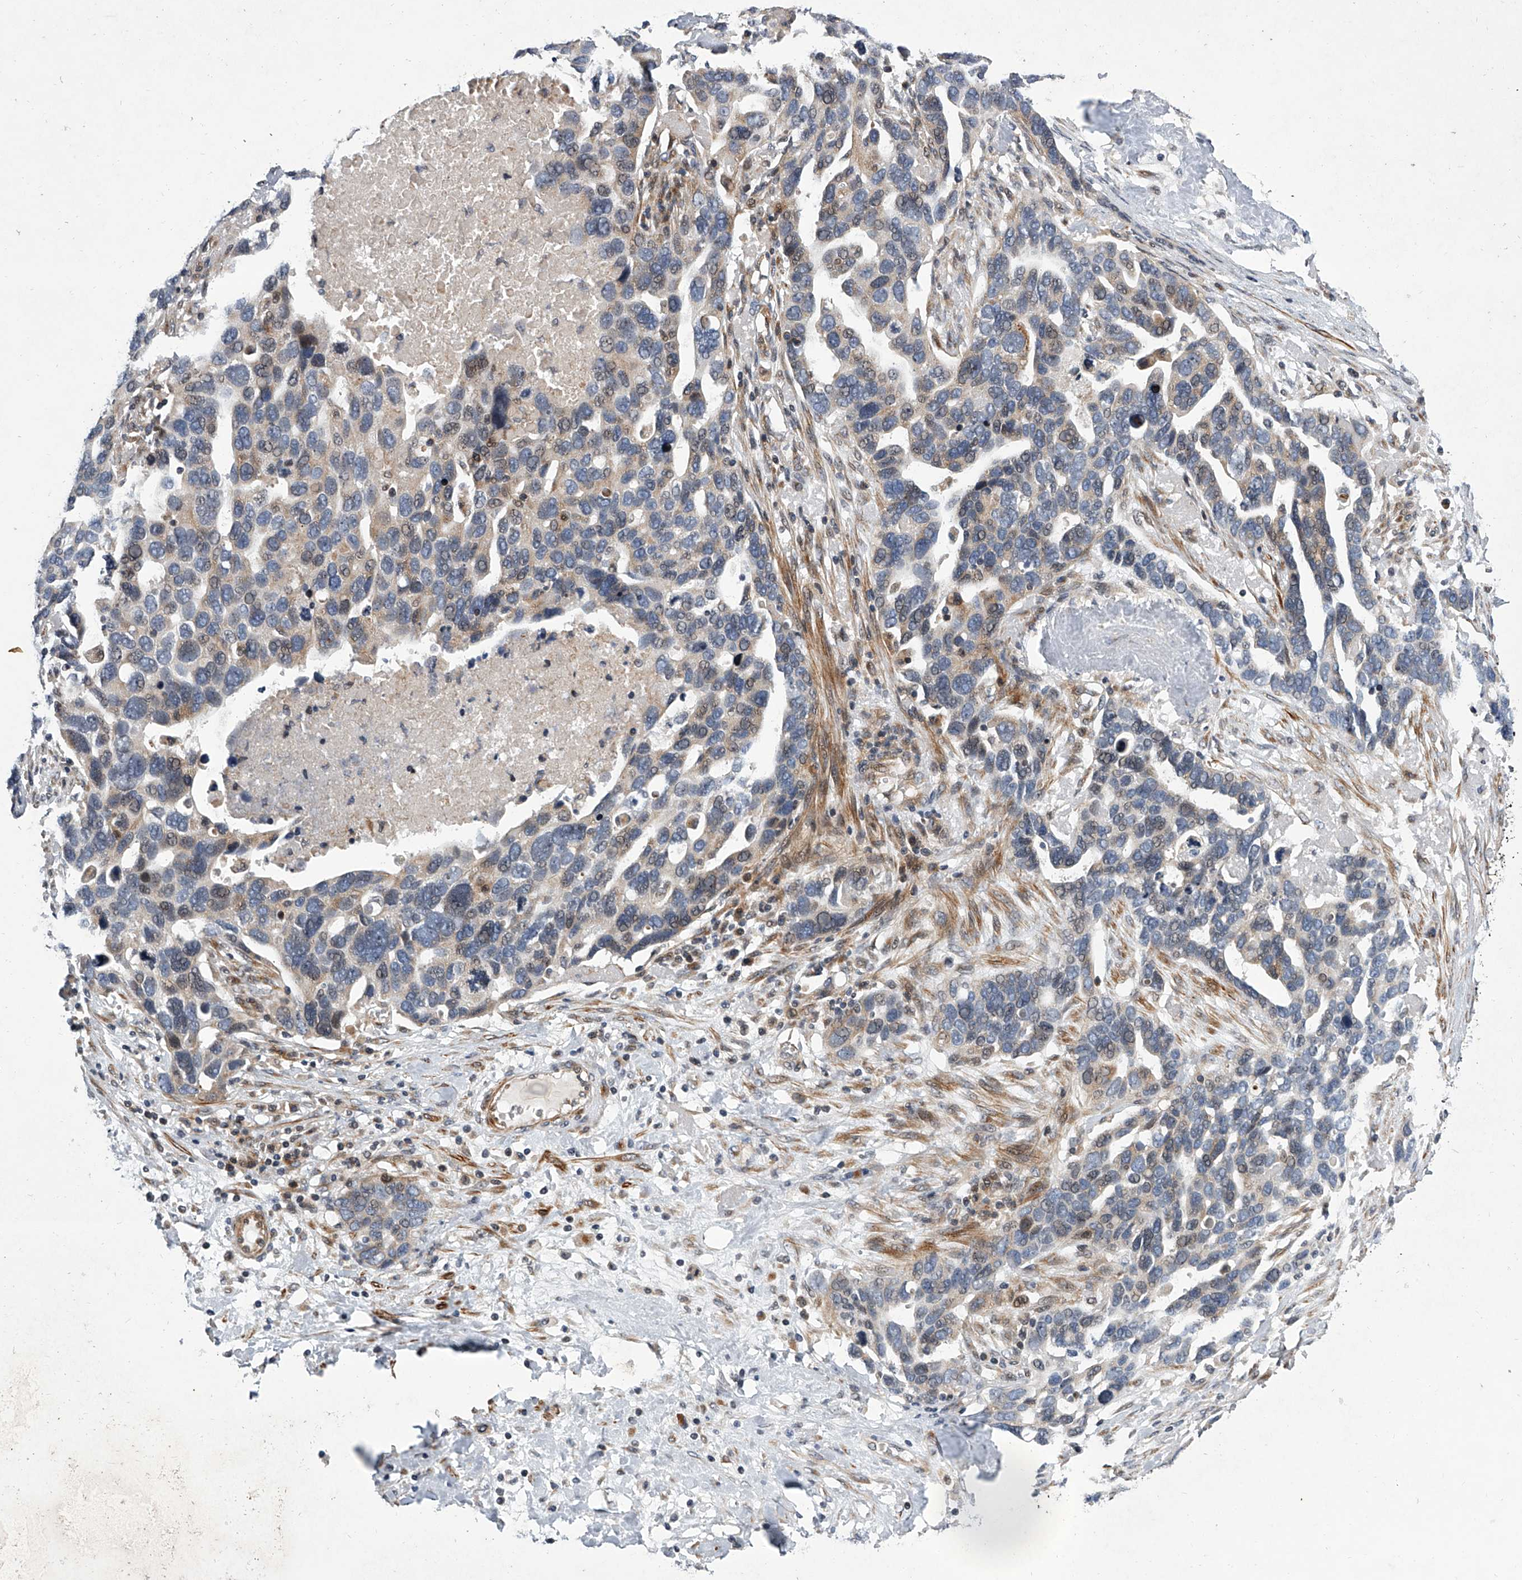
{"staining": {"intensity": "weak", "quantity": "<25%", "location": "cytoplasmic/membranous,nuclear"}, "tissue": "ovarian cancer", "cell_type": "Tumor cells", "image_type": "cancer", "snomed": [{"axis": "morphology", "description": "Cystadenocarcinoma, serous, NOS"}, {"axis": "topography", "description": "Ovary"}], "caption": "Immunohistochemical staining of ovarian cancer (serous cystadenocarcinoma) reveals no significant positivity in tumor cells.", "gene": "DLGAP2", "patient": {"sex": "female", "age": 54}}